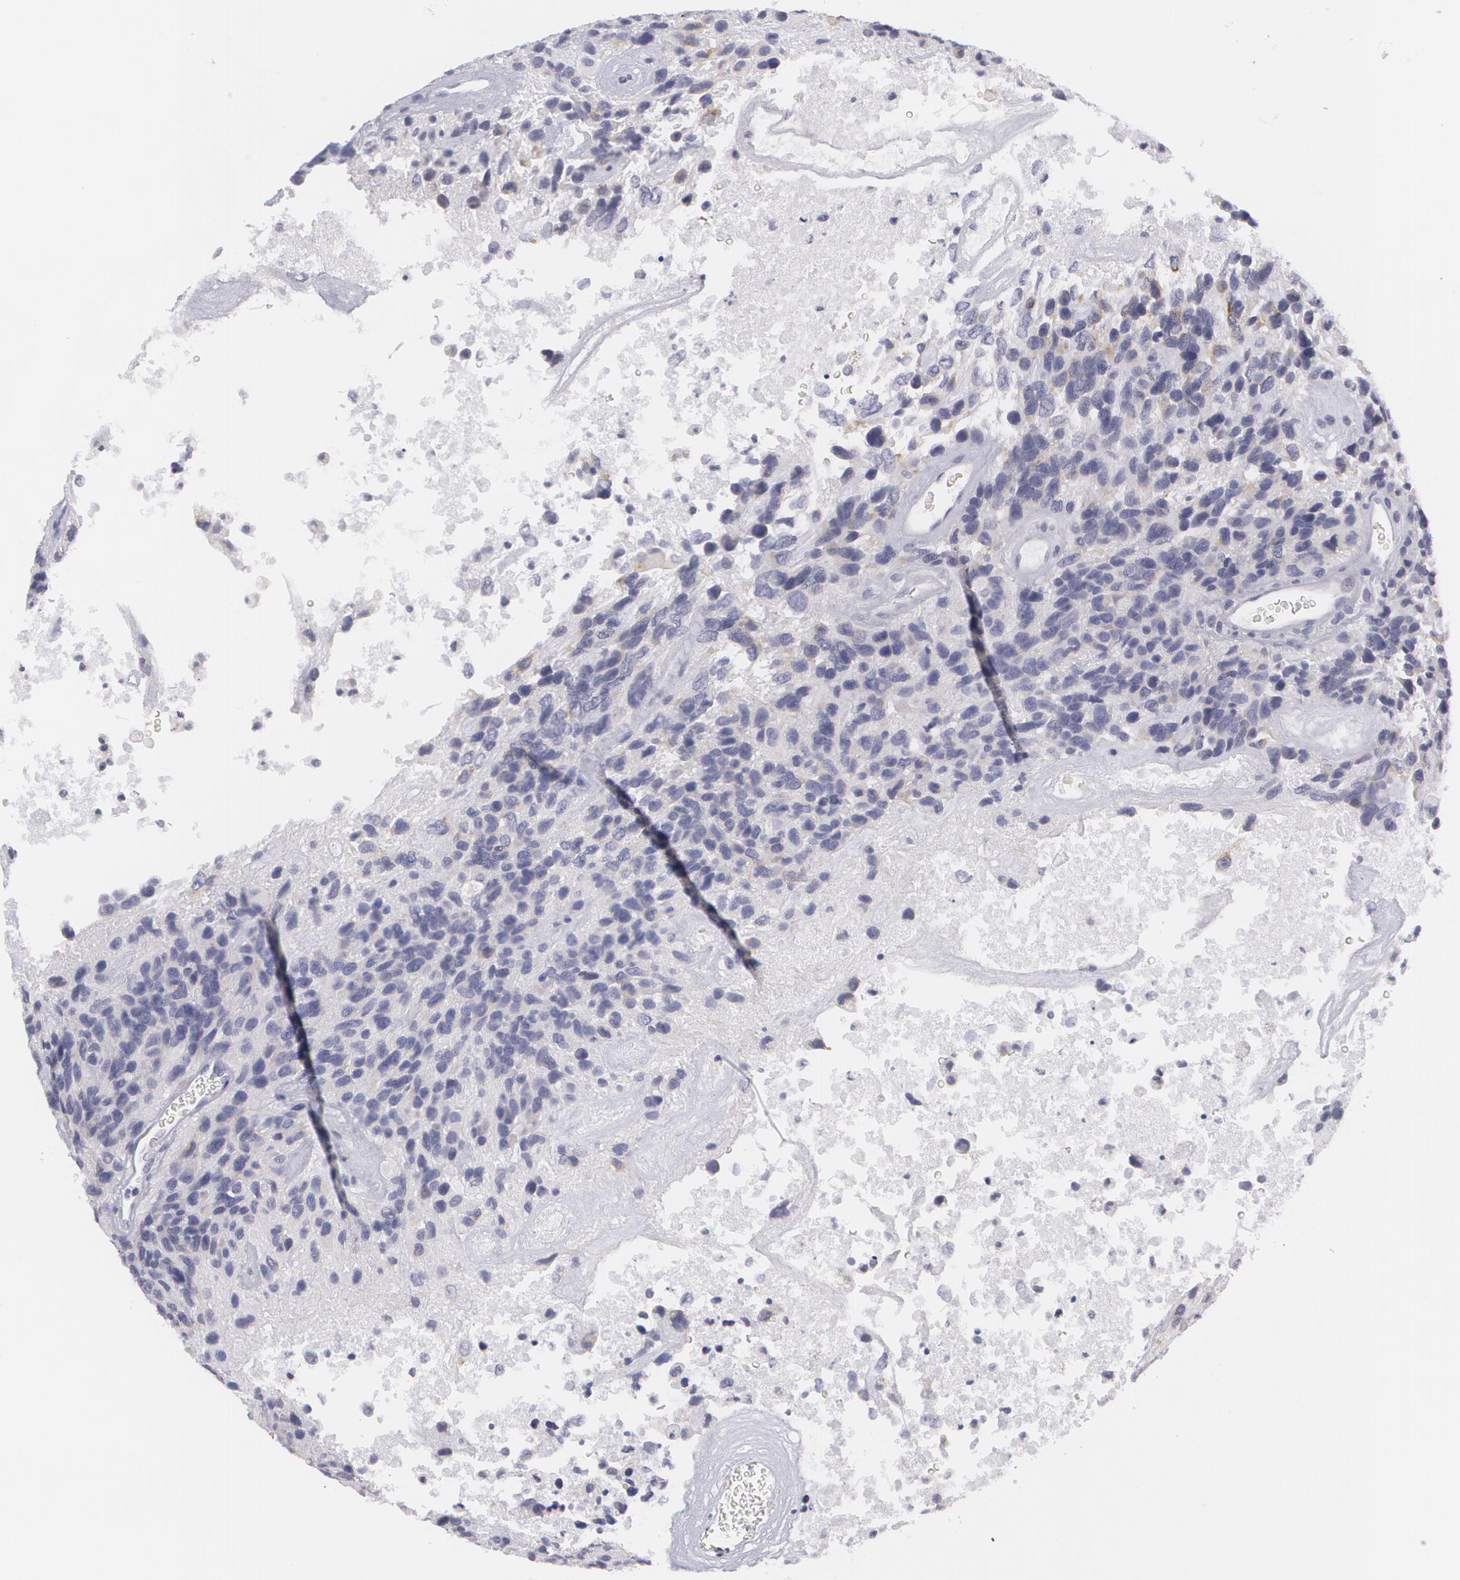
{"staining": {"intensity": "negative", "quantity": "none", "location": "none"}, "tissue": "glioma", "cell_type": "Tumor cells", "image_type": "cancer", "snomed": [{"axis": "morphology", "description": "Glioma, malignant, High grade"}, {"axis": "topography", "description": "Brain"}], "caption": "High power microscopy micrograph of an immunohistochemistry (IHC) micrograph of malignant high-grade glioma, revealing no significant staining in tumor cells. Nuclei are stained in blue.", "gene": "MBNL3", "patient": {"sex": "male", "age": 77}}